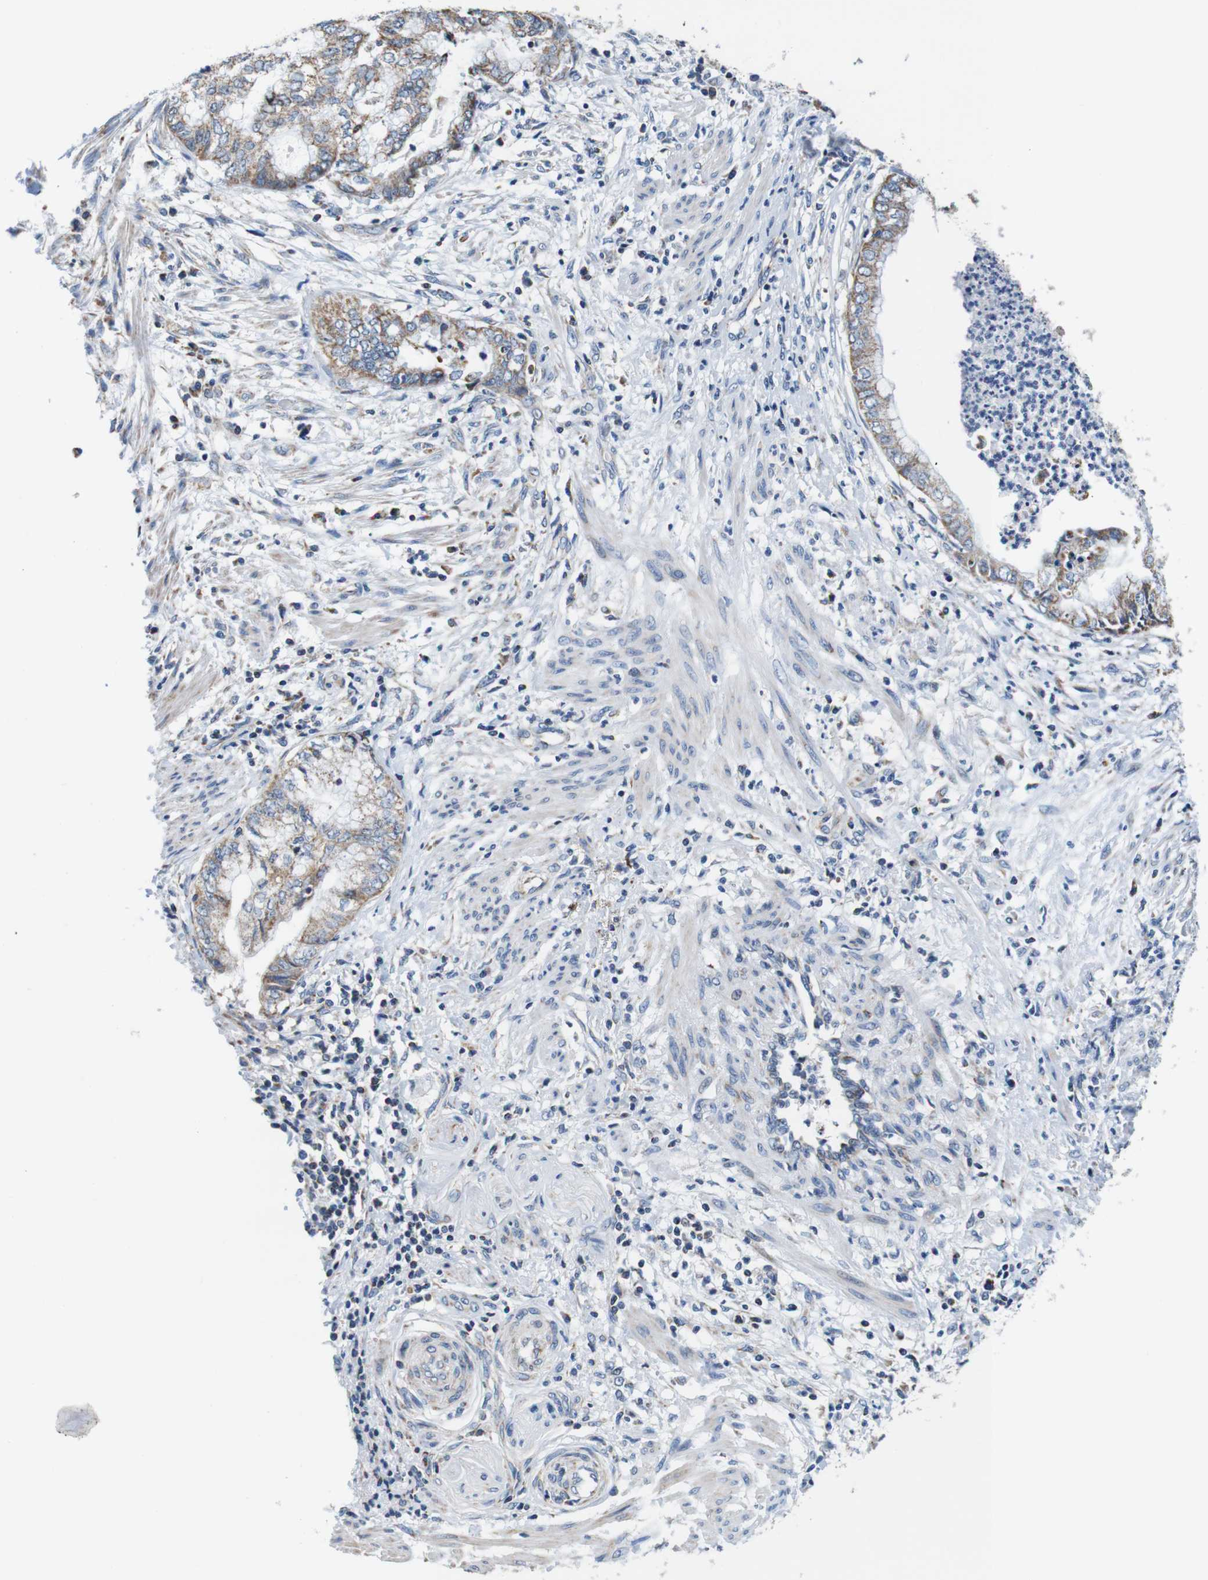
{"staining": {"intensity": "weak", "quantity": ">75%", "location": "cytoplasmic/membranous"}, "tissue": "endometrial cancer", "cell_type": "Tumor cells", "image_type": "cancer", "snomed": [{"axis": "morphology", "description": "Necrosis, NOS"}, {"axis": "morphology", "description": "Adenocarcinoma, NOS"}, {"axis": "topography", "description": "Endometrium"}], "caption": "Protein expression analysis of endometrial adenocarcinoma demonstrates weak cytoplasmic/membranous staining in approximately >75% of tumor cells.", "gene": "LRP4", "patient": {"sex": "female", "age": 79}}